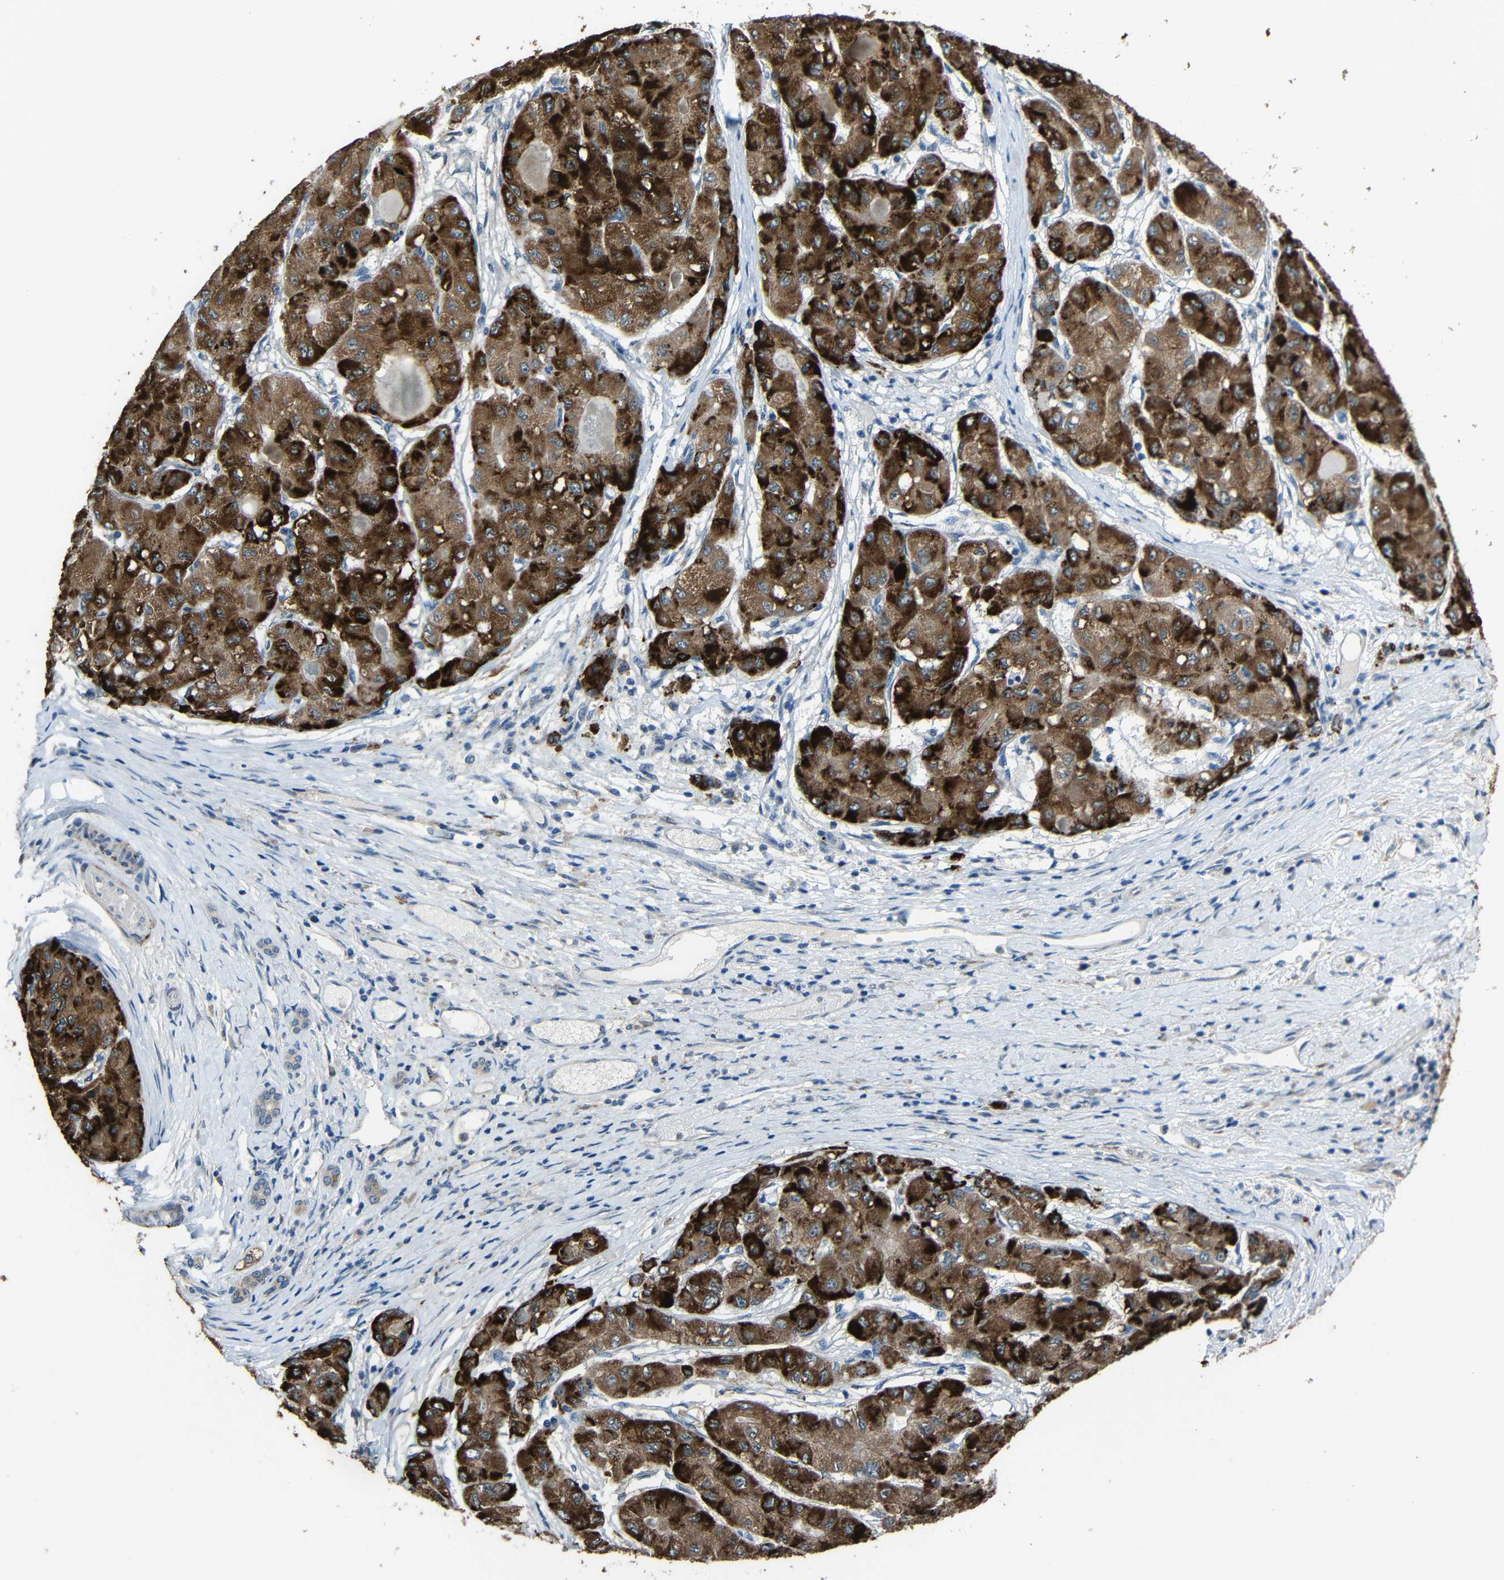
{"staining": {"intensity": "strong", "quantity": ">75%", "location": "cytoplasmic/membranous"}, "tissue": "liver cancer", "cell_type": "Tumor cells", "image_type": "cancer", "snomed": [{"axis": "morphology", "description": "Carcinoma, Hepatocellular, NOS"}, {"axis": "topography", "description": "Liver"}], "caption": "A brown stain labels strong cytoplasmic/membranous staining of a protein in human hepatocellular carcinoma (liver) tumor cells.", "gene": "STBD1", "patient": {"sex": "male", "age": 80}}